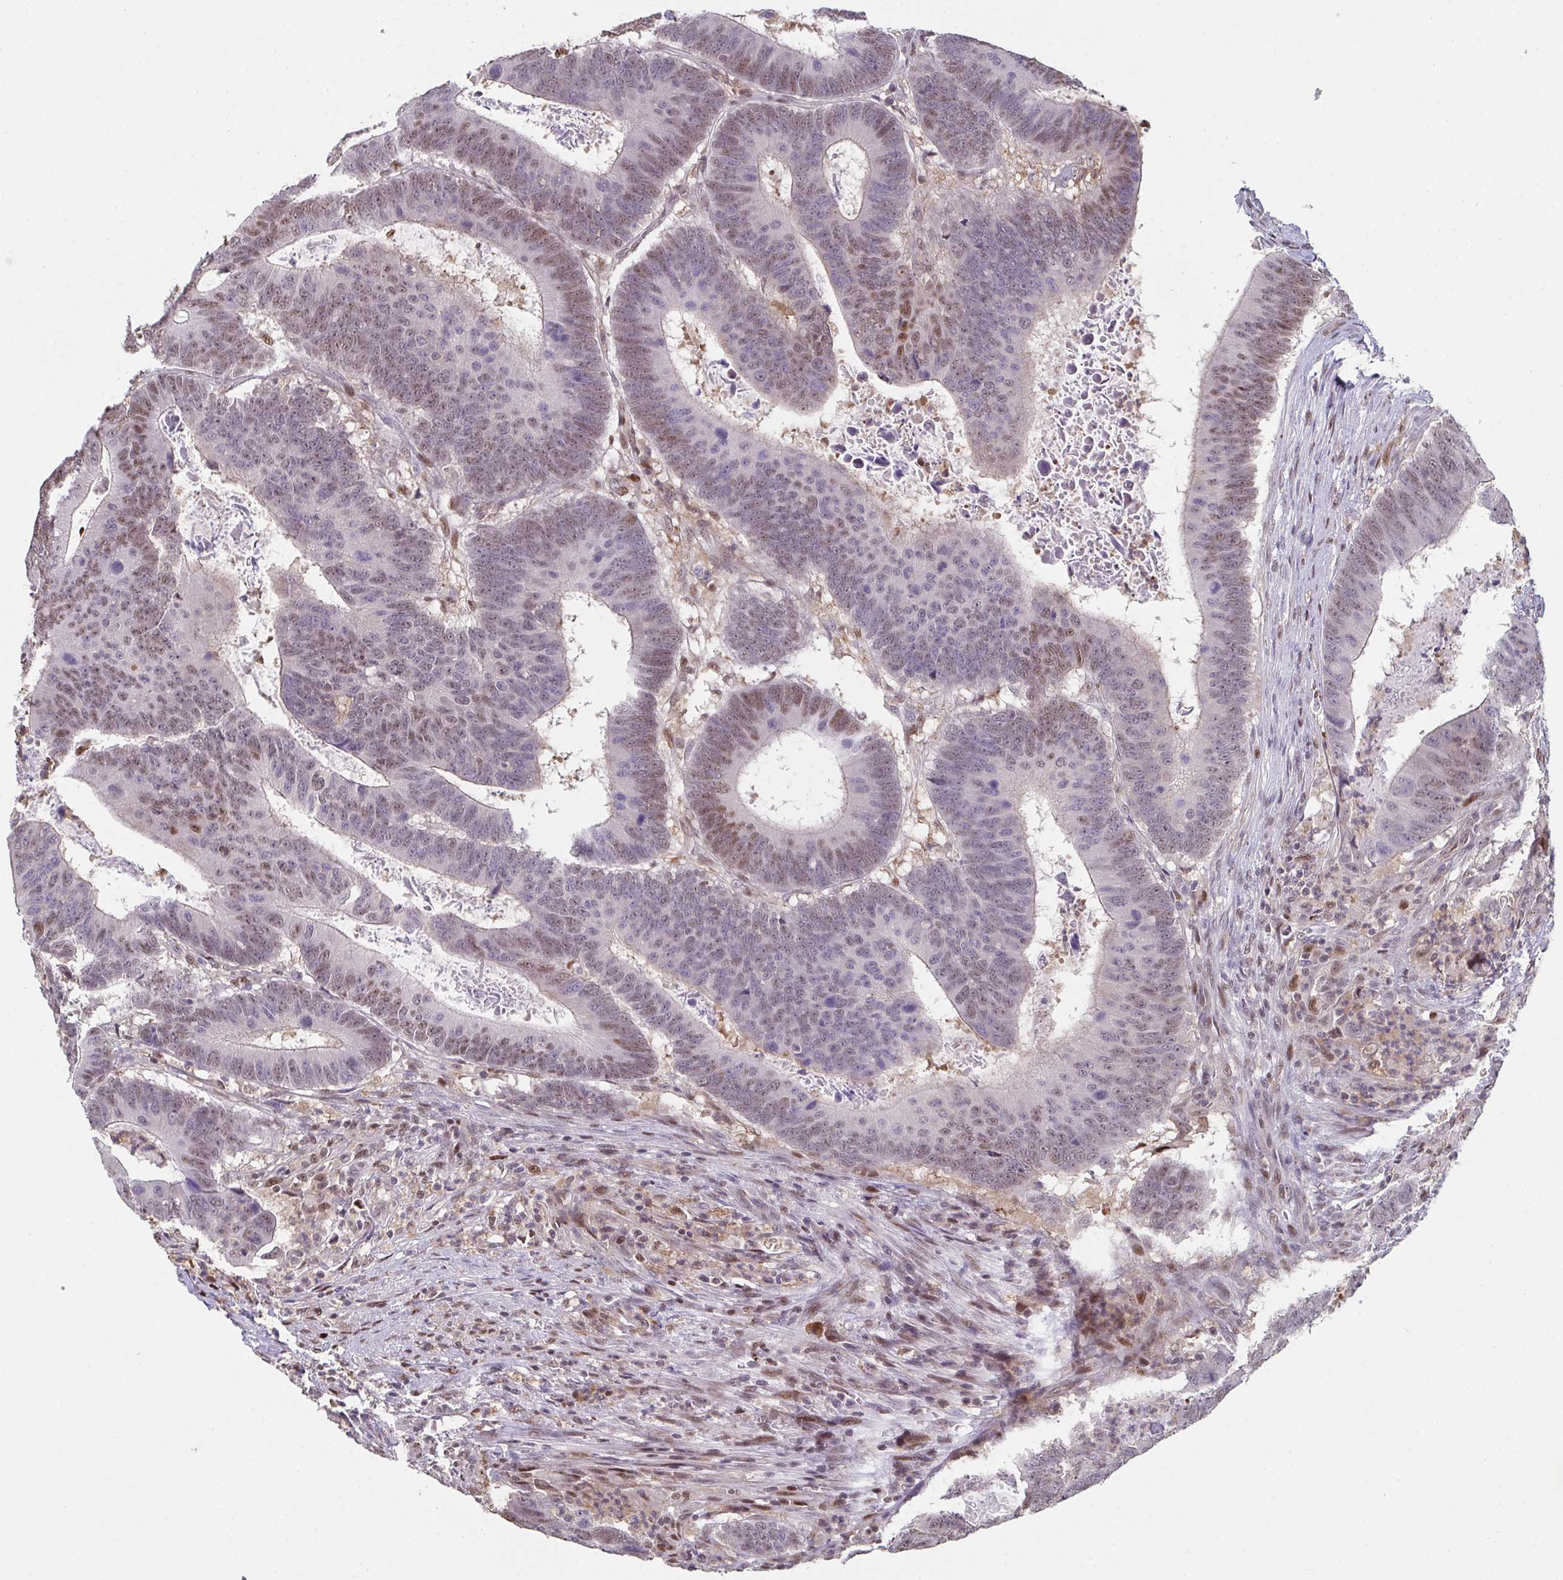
{"staining": {"intensity": "moderate", "quantity": "25%-75%", "location": "nuclear"}, "tissue": "colorectal cancer", "cell_type": "Tumor cells", "image_type": "cancer", "snomed": [{"axis": "morphology", "description": "Adenocarcinoma, NOS"}, {"axis": "topography", "description": "Colon"}], "caption": "Protein staining of colorectal cancer (adenocarcinoma) tissue shows moderate nuclear positivity in about 25%-75% of tumor cells.", "gene": "ACD", "patient": {"sex": "male", "age": 62}}